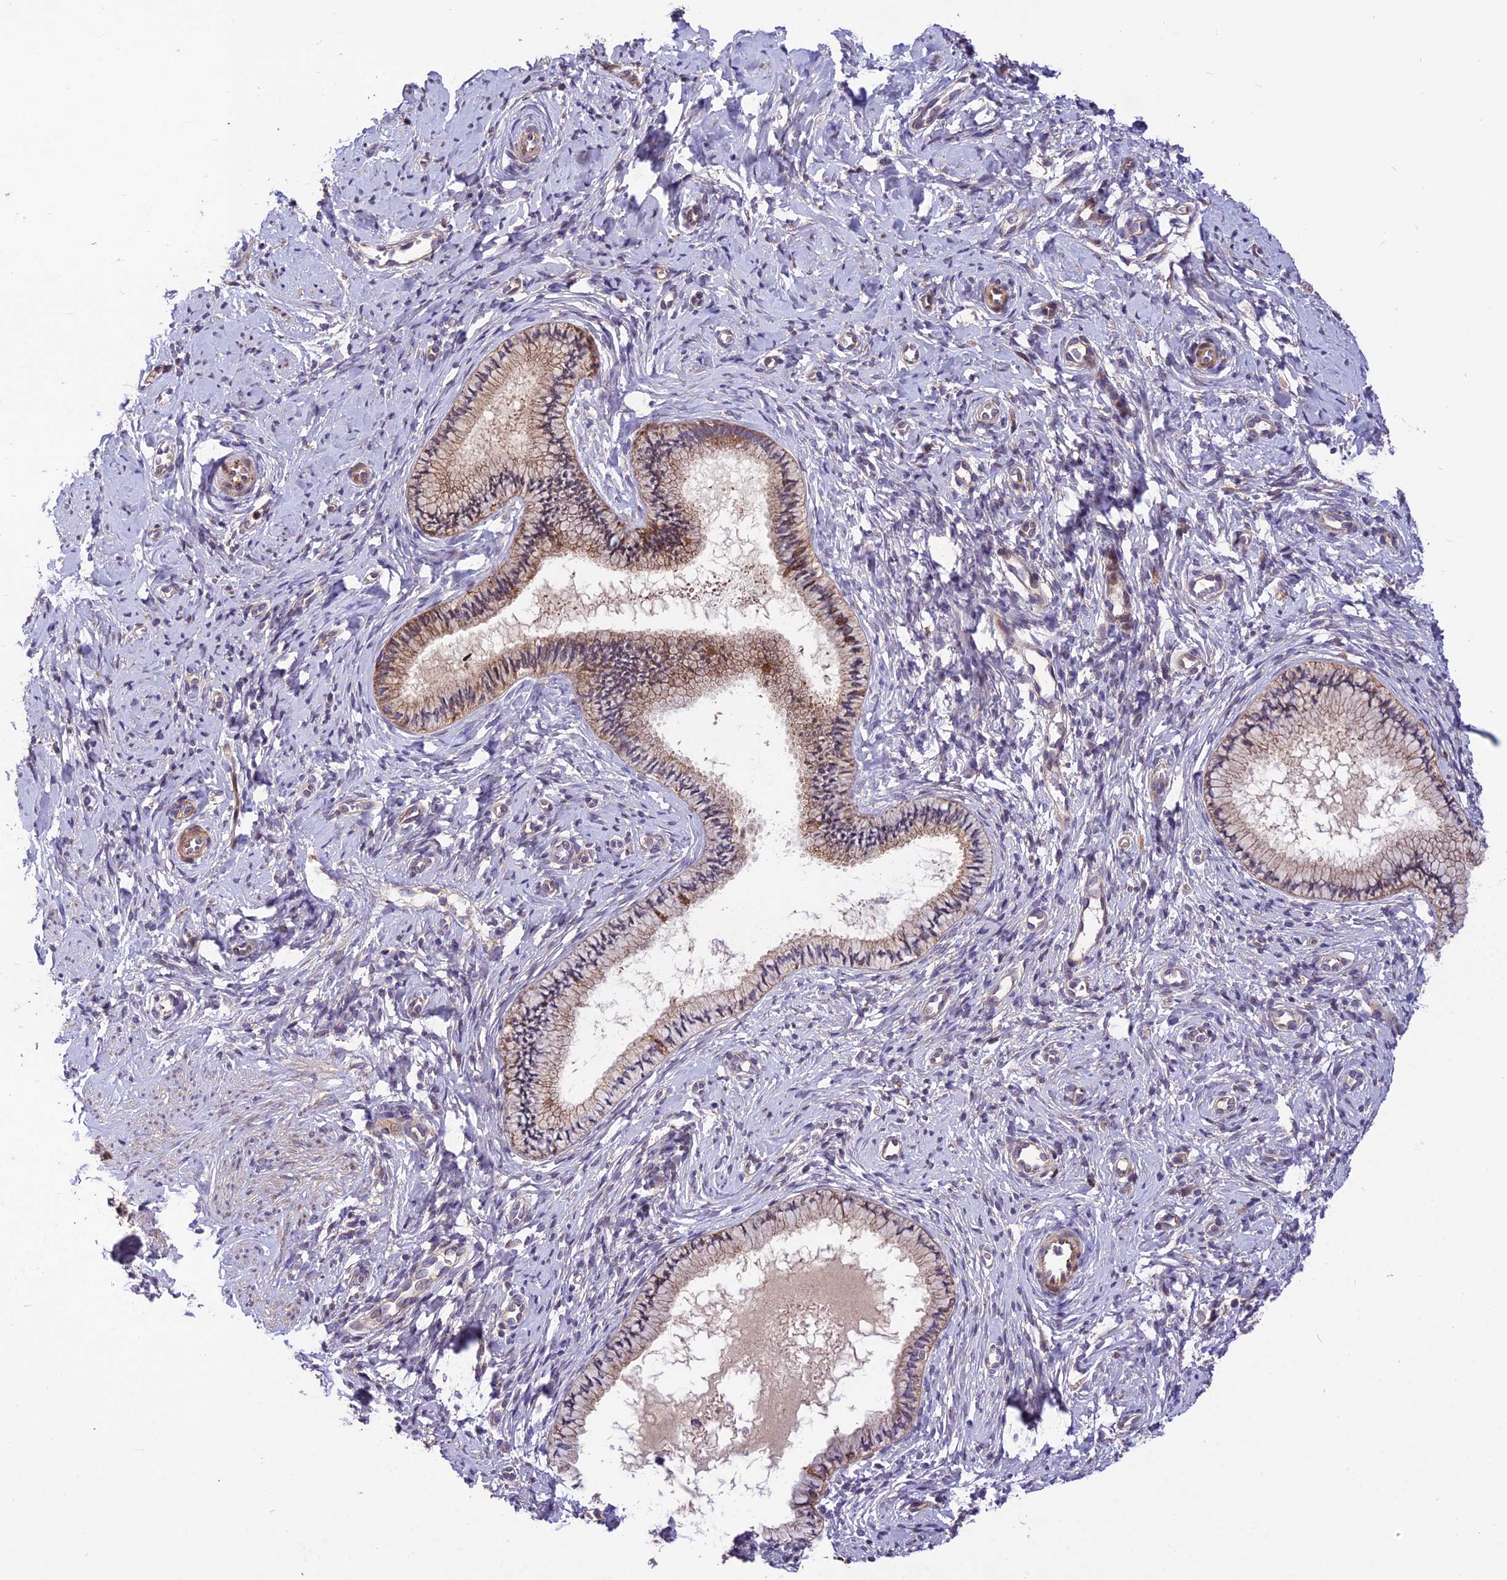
{"staining": {"intensity": "moderate", "quantity": ">75%", "location": "cytoplasmic/membranous"}, "tissue": "cervix", "cell_type": "Glandular cells", "image_type": "normal", "snomed": [{"axis": "morphology", "description": "Normal tissue, NOS"}, {"axis": "topography", "description": "Cervix"}], "caption": "Immunohistochemistry micrograph of benign cervix: human cervix stained using IHC shows medium levels of moderate protein expression localized specifically in the cytoplasmic/membranous of glandular cells, appearing as a cytoplasmic/membranous brown color.", "gene": "ROCK1", "patient": {"sex": "female", "age": 57}}